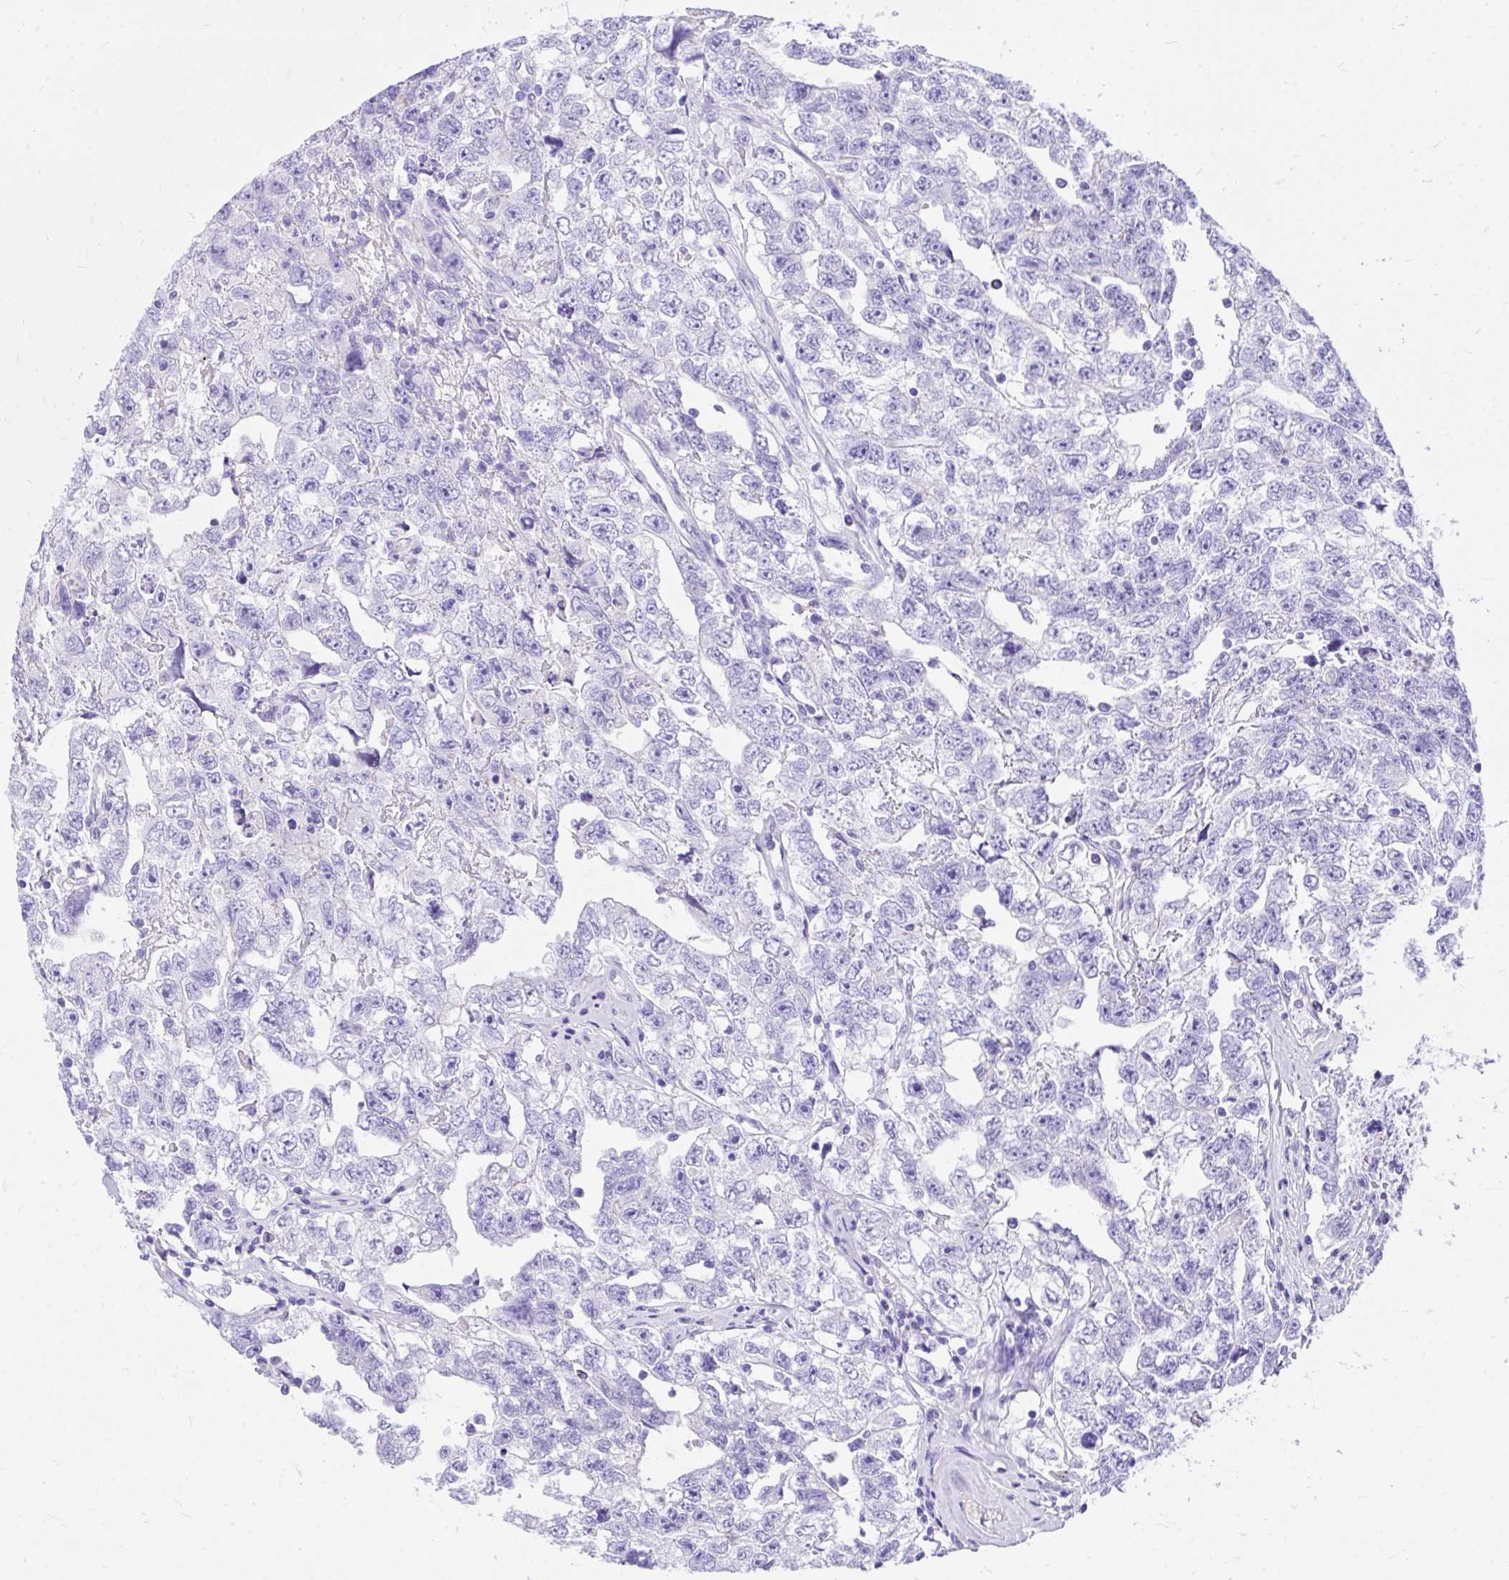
{"staining": {"intensity": "negative", "quantity": "none", "location": "none"}, "tissue": "testis cancer", "cell_type": "Tumor cells", "image_type": "cancer", "snomed": [{"axis": "morphology", "description": "Carcinoma, Embryonal, NOS"}, {"axis": "topography", "description": "Testis"}], "caption": "Histopathology image shows no protein staining in tumor cells of testis cancer (embryonal carcinoma) tissue. (DAB immunohistochemistry (IHC) visualized using brightfield microscopy, high magnification).", "gene": "MON1A", "patient": {"sex": "male", "age": 22}}